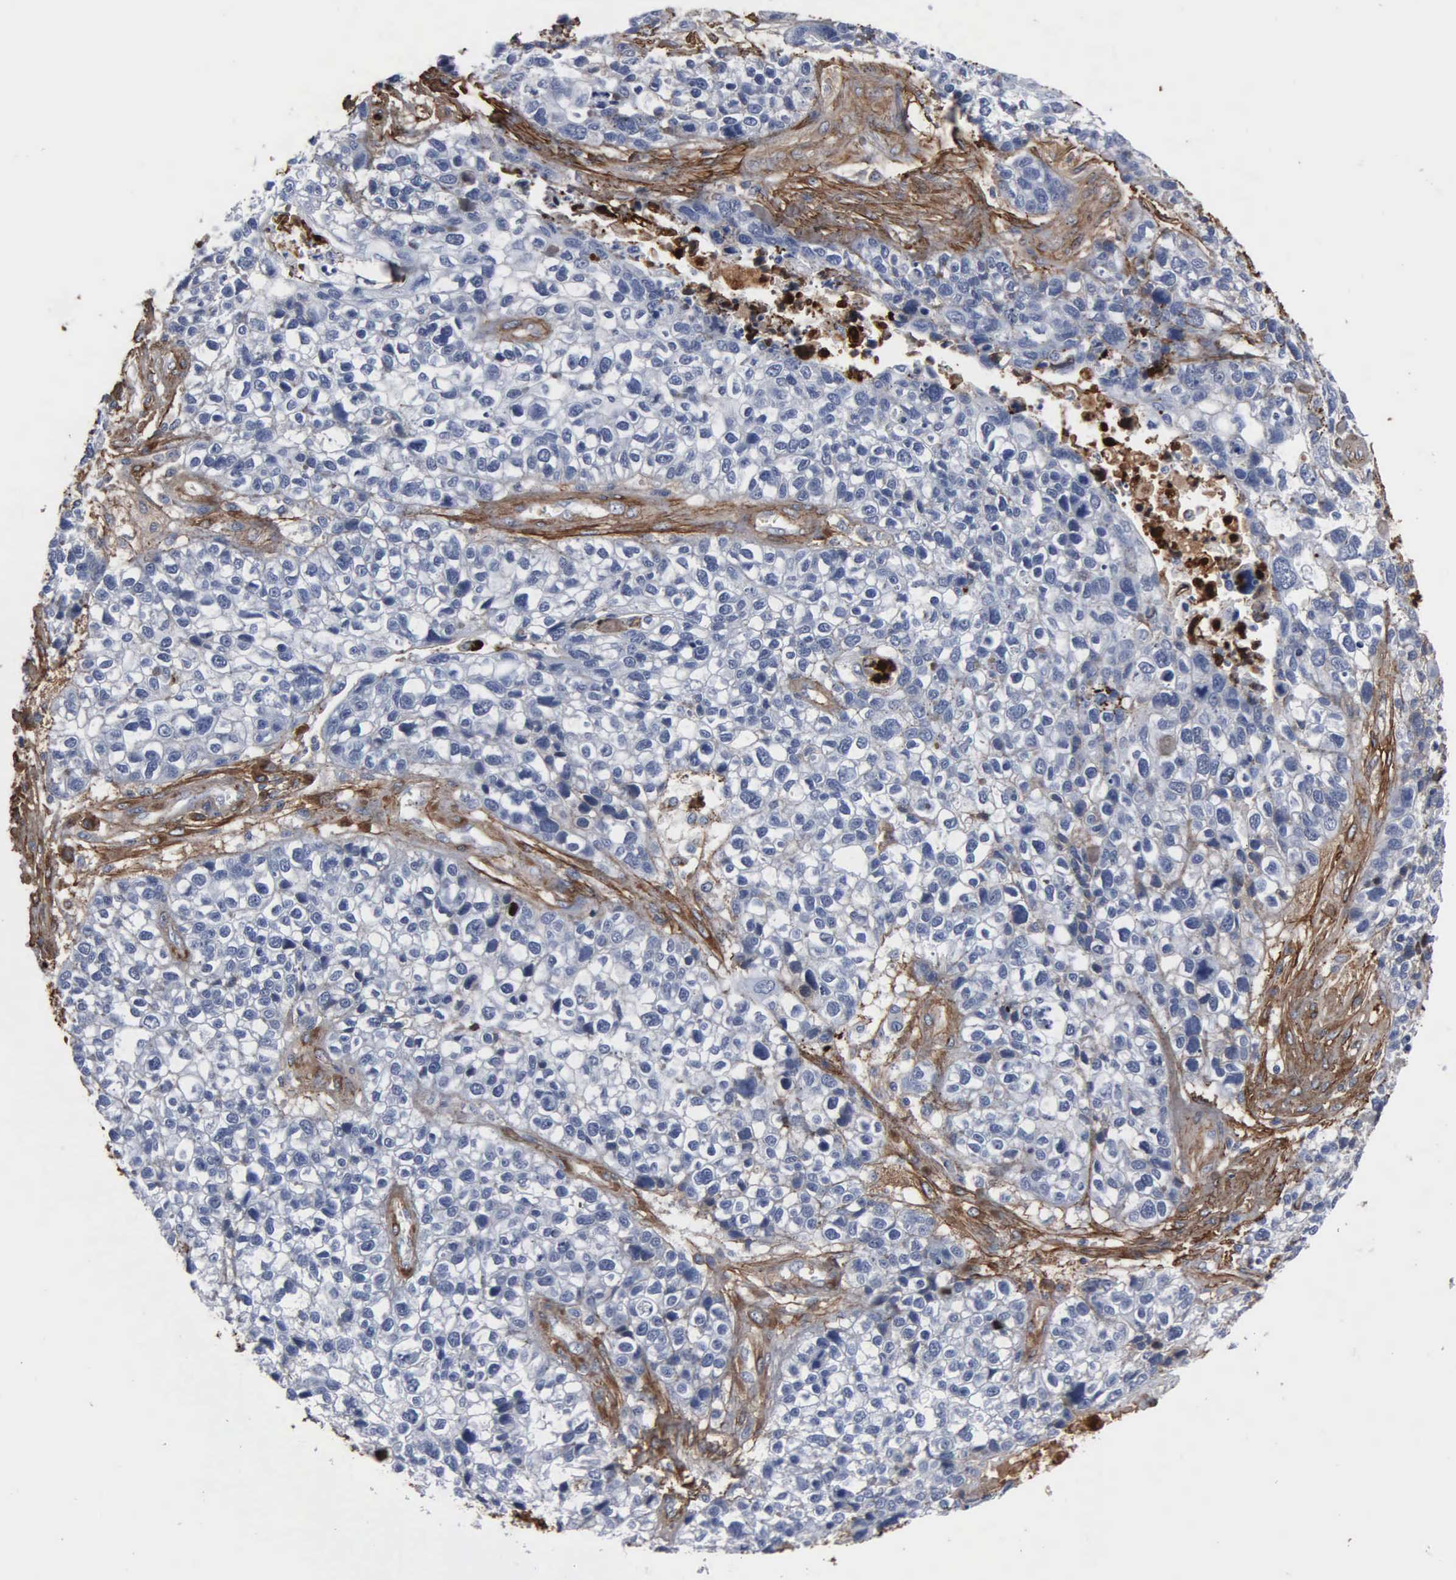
{"staining": {"intensity": "moderate", "quantity": "<25%", "location": "cytoplasmic/membranous"}, "tissue": "lung cancer", "cell_type": "Tumor cells", "image_type": "cancer", "snomed": [{"axis": "morphology", "description": "Squamous cell carcinoma, NOS"}, {"axis": "topography", "description": "Lymph node"}, {"axis": "topography", "description": "Lung"}], "caption": "Immunohistochemical staining of lung cancer displays low levels of moderate cytoplasmic/membranous staining in approximately <25% of tumor cells. Using DAB (brown) and hematoxylin (blue) stains, captured at high magnification using brightfield microscopy.", "gene": "FN1", "patient": {"sex": "male", "age": 74}}